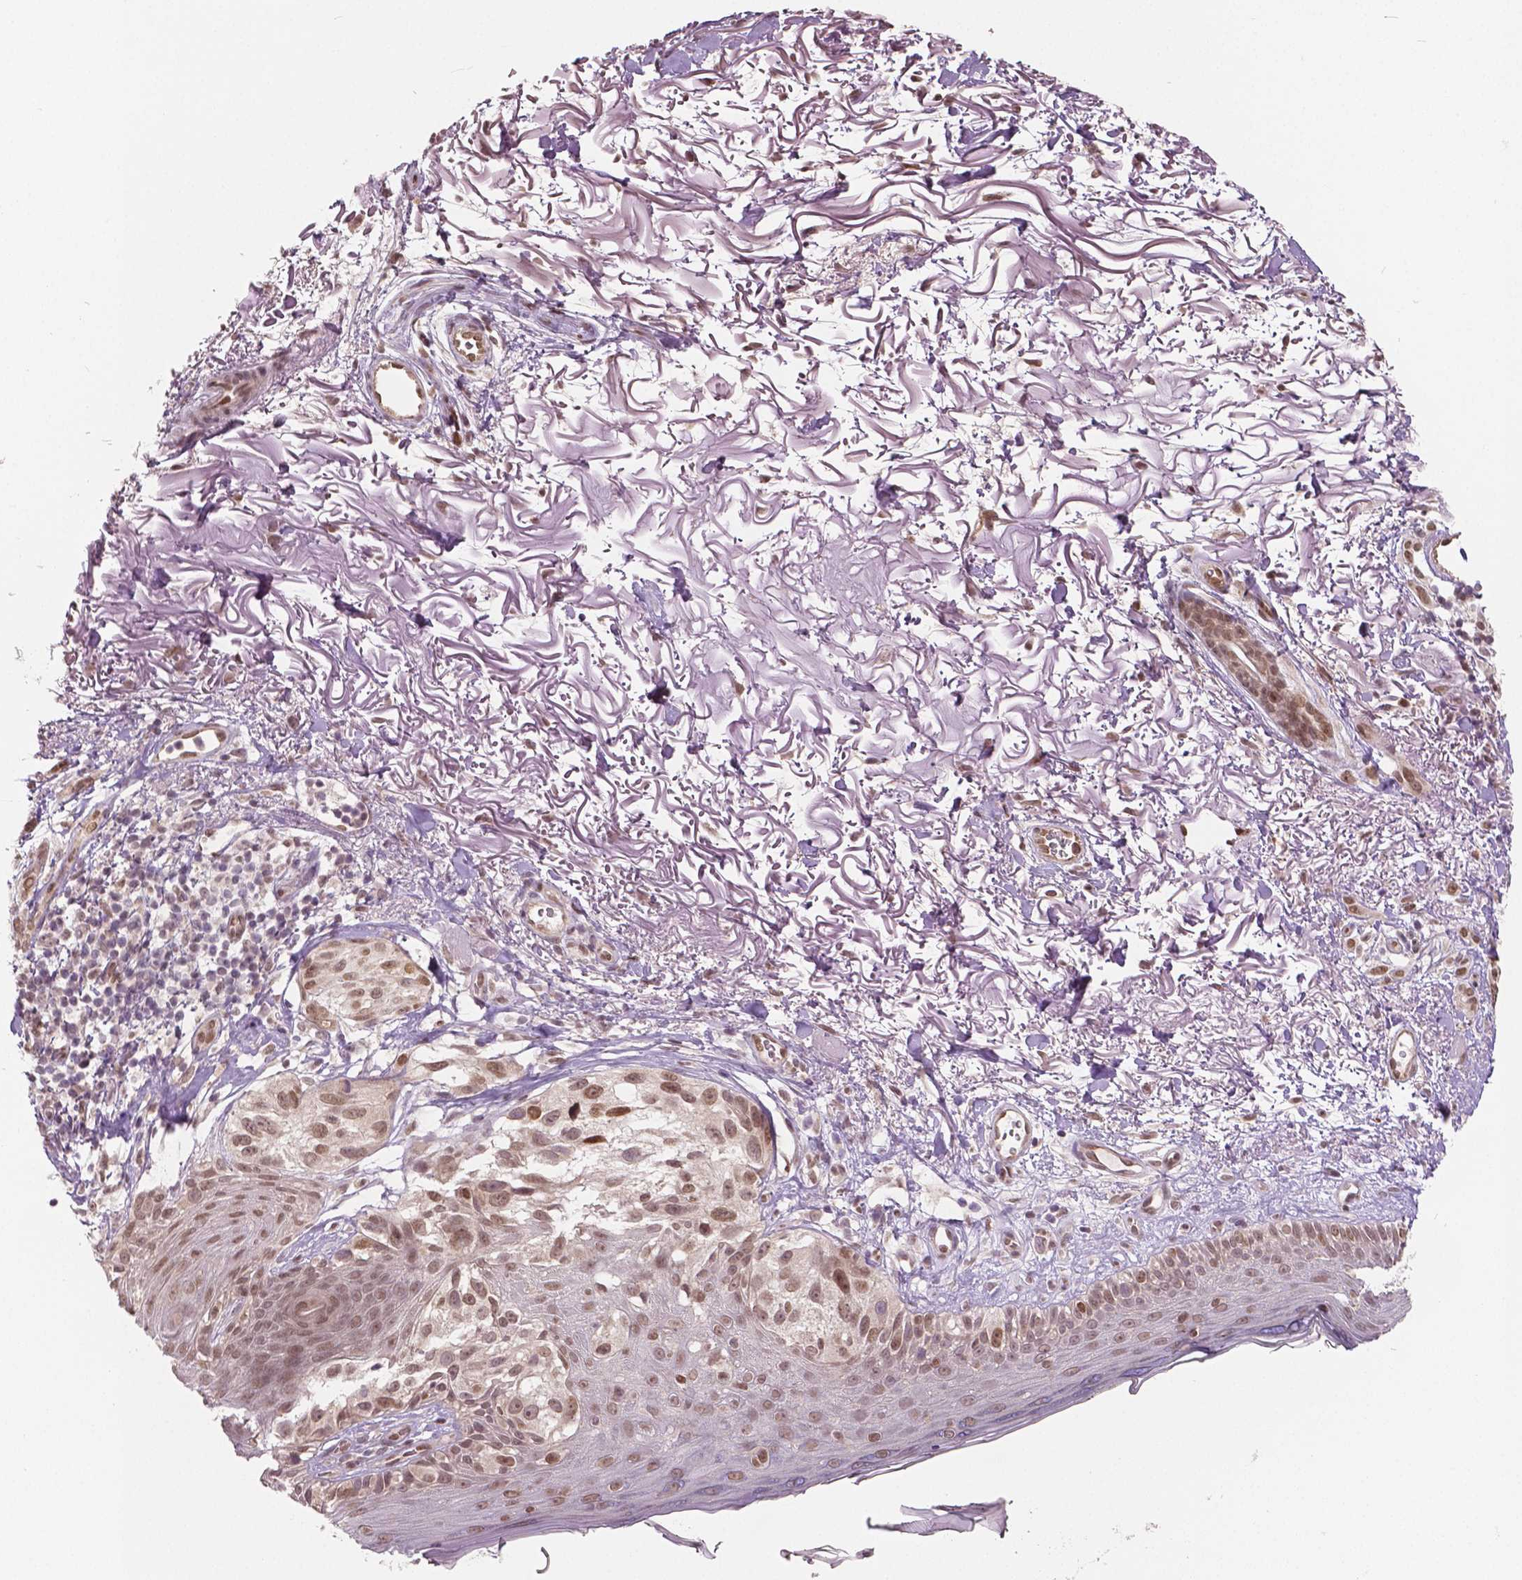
{"staining": {"intensity": "moderate", "quantity": ">75%", "location": "nuclear"}, "tissue": "melanoma", "cell_type": "Tumor cells", "image_type": "cancer", "snomed": [{"axis": "morphology", "description": "Malignant melanoma, NOS"}, {"axis": "topography", "description": "Skin"}], "caption": "Brown immunohistochemical staining in malignant melanoma shows moderate nuclear positivity in about >75% of tumor cells. (DAB (3,3'-diaminobenzidine) IHC, brown staining for protein, blue staining for nuclei).", "gene": "HMBOX1", "patient": {"sex": "female", "age": 86}}